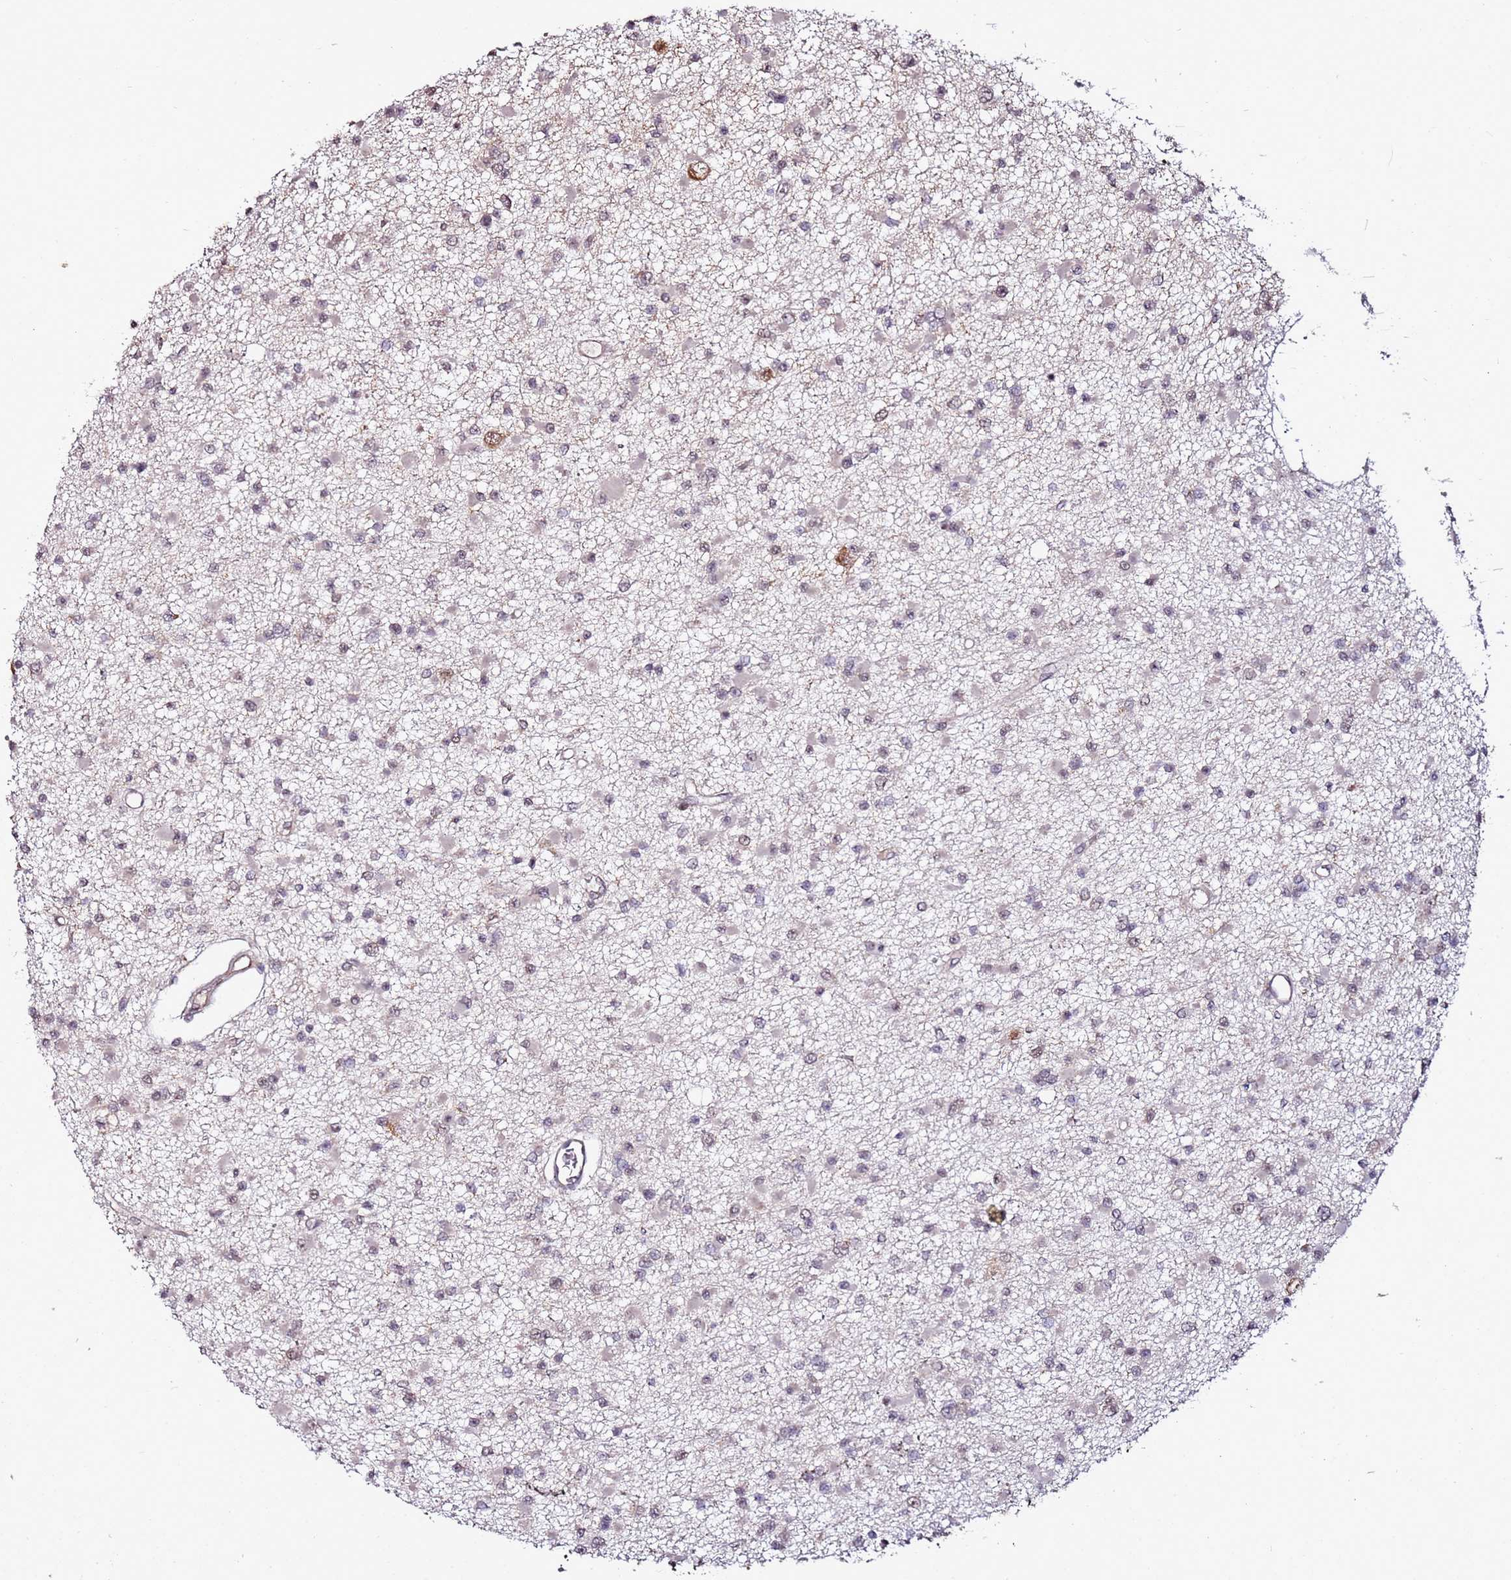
{"staining": {"intensity": "weak", "quantity": "25%-75%", "location": "nuclear"}, "tissue": "glioma", "cell_type": "Tumor cells", "image_type": "cancer", "snomed": [{"axis": "morphology", "description": "Glioma, malignant, Low grade"}, {"axis": "topography", "description": "Brain"}], "caption": "Protein staining by immunohistochemistry (IHC) reveals weak nuclear expression in about 25%-75% of tumor cells in glioma. Using DAB (3,3'-diaminobenzidine) (brown) and hematoxylin (blue) stains, captured at high magnification using brightfield microscopy.", "gene": "TP53AIP1", "patient": {"sex": "female", "age": 22}}